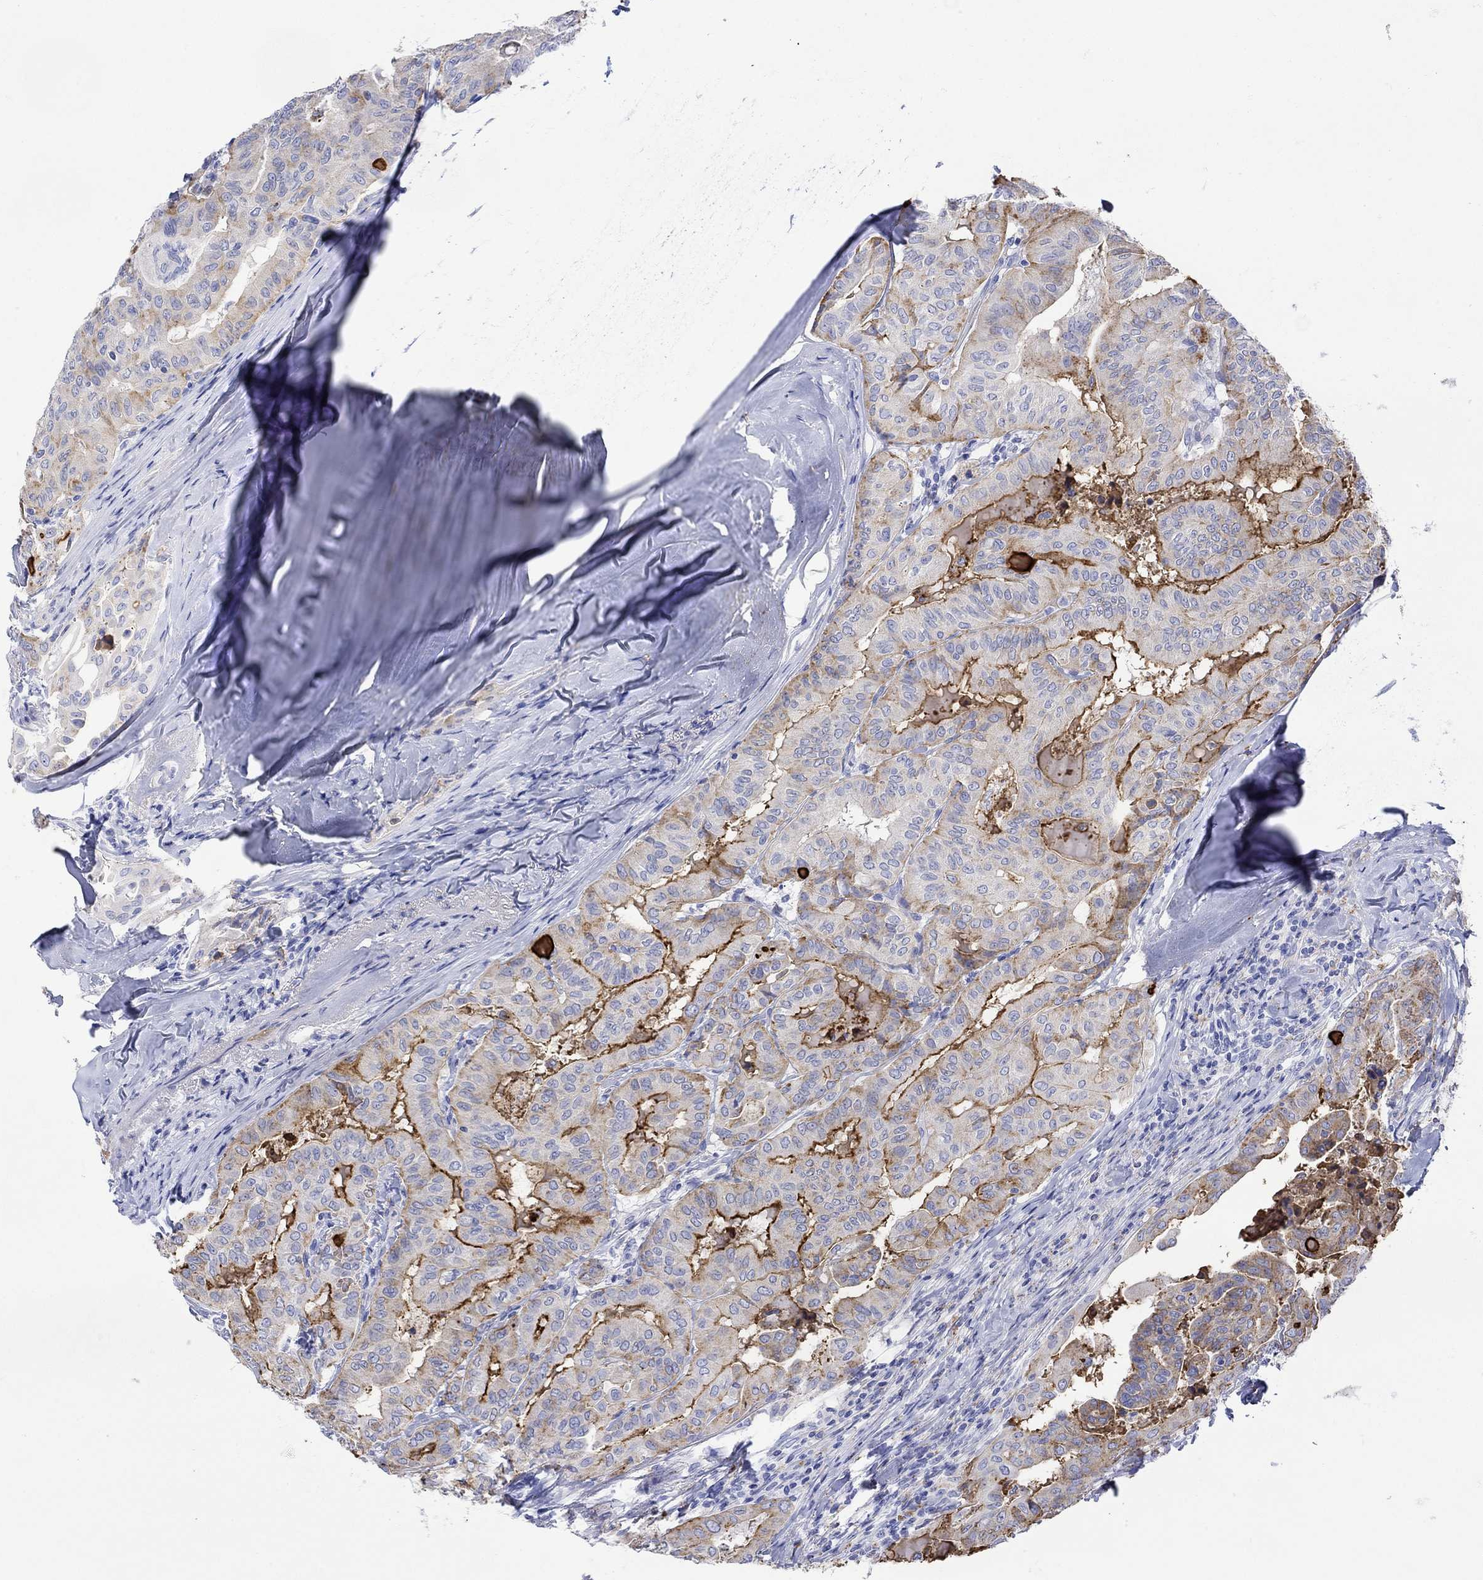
{"staining": {"intensity": "strong", "quantity": "<25%", "location": "cytoplasmic/membranous"}, "tissue": "thyroid cancer", "cell_type": "Tumor cells", "image_type": "cancer", "snomed": [{"axis": "morphology", "description": "Papillary adenocarcinoma, NOS"}, {"axis": "topography", "description": "Thyroid gland"}], "caption": "A brown stain highlights strong cytoplasmic/membranous staining of a protein in human papillary adenocarcinoma (thyroid) tumor cells.", "gene": "ANKMY1", "patient": {"sex": "female", "age": 68}}